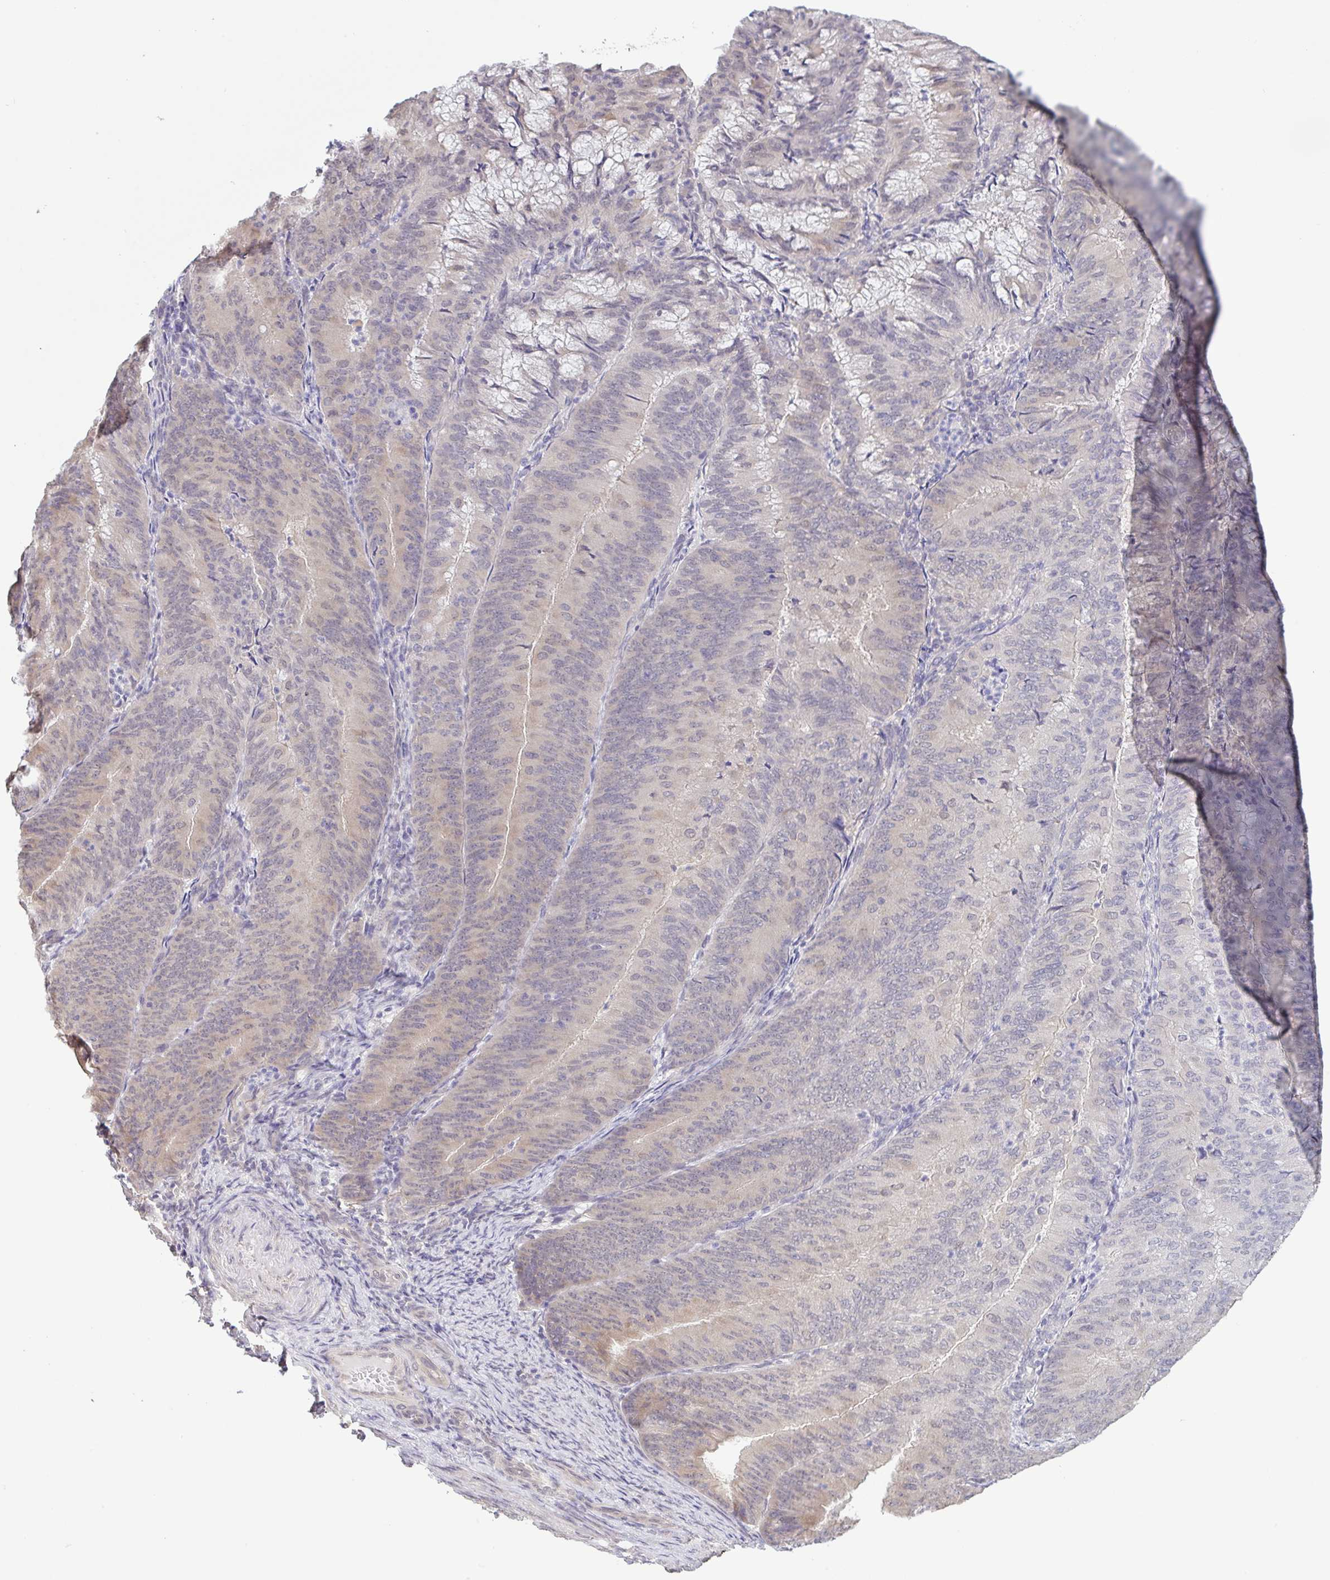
{"staining": {"intensity": "weak", "quantity": "<25%", "location": "cytoplasmic/membranous"}, "tissue": "endometrial cancer", "cell_type": "Tumor cells", "image_type": "cancer", "snomed": [{"axis": "morphology", "description": "Adenocarcinoma, NOS"}, {"axis": "topography", "description": "Endometrium"}], "caption": "The immunohistochemistry (IHC) micrograph has no significant positivity in tumor cells of endometrial cancer tissue. (DAB (3,3'-diaminobenzidine) IHC visualized using brightfield microscopy, high magnification).", "gene": "HYPK", "patient": {"sex": "female", "age": 57}}